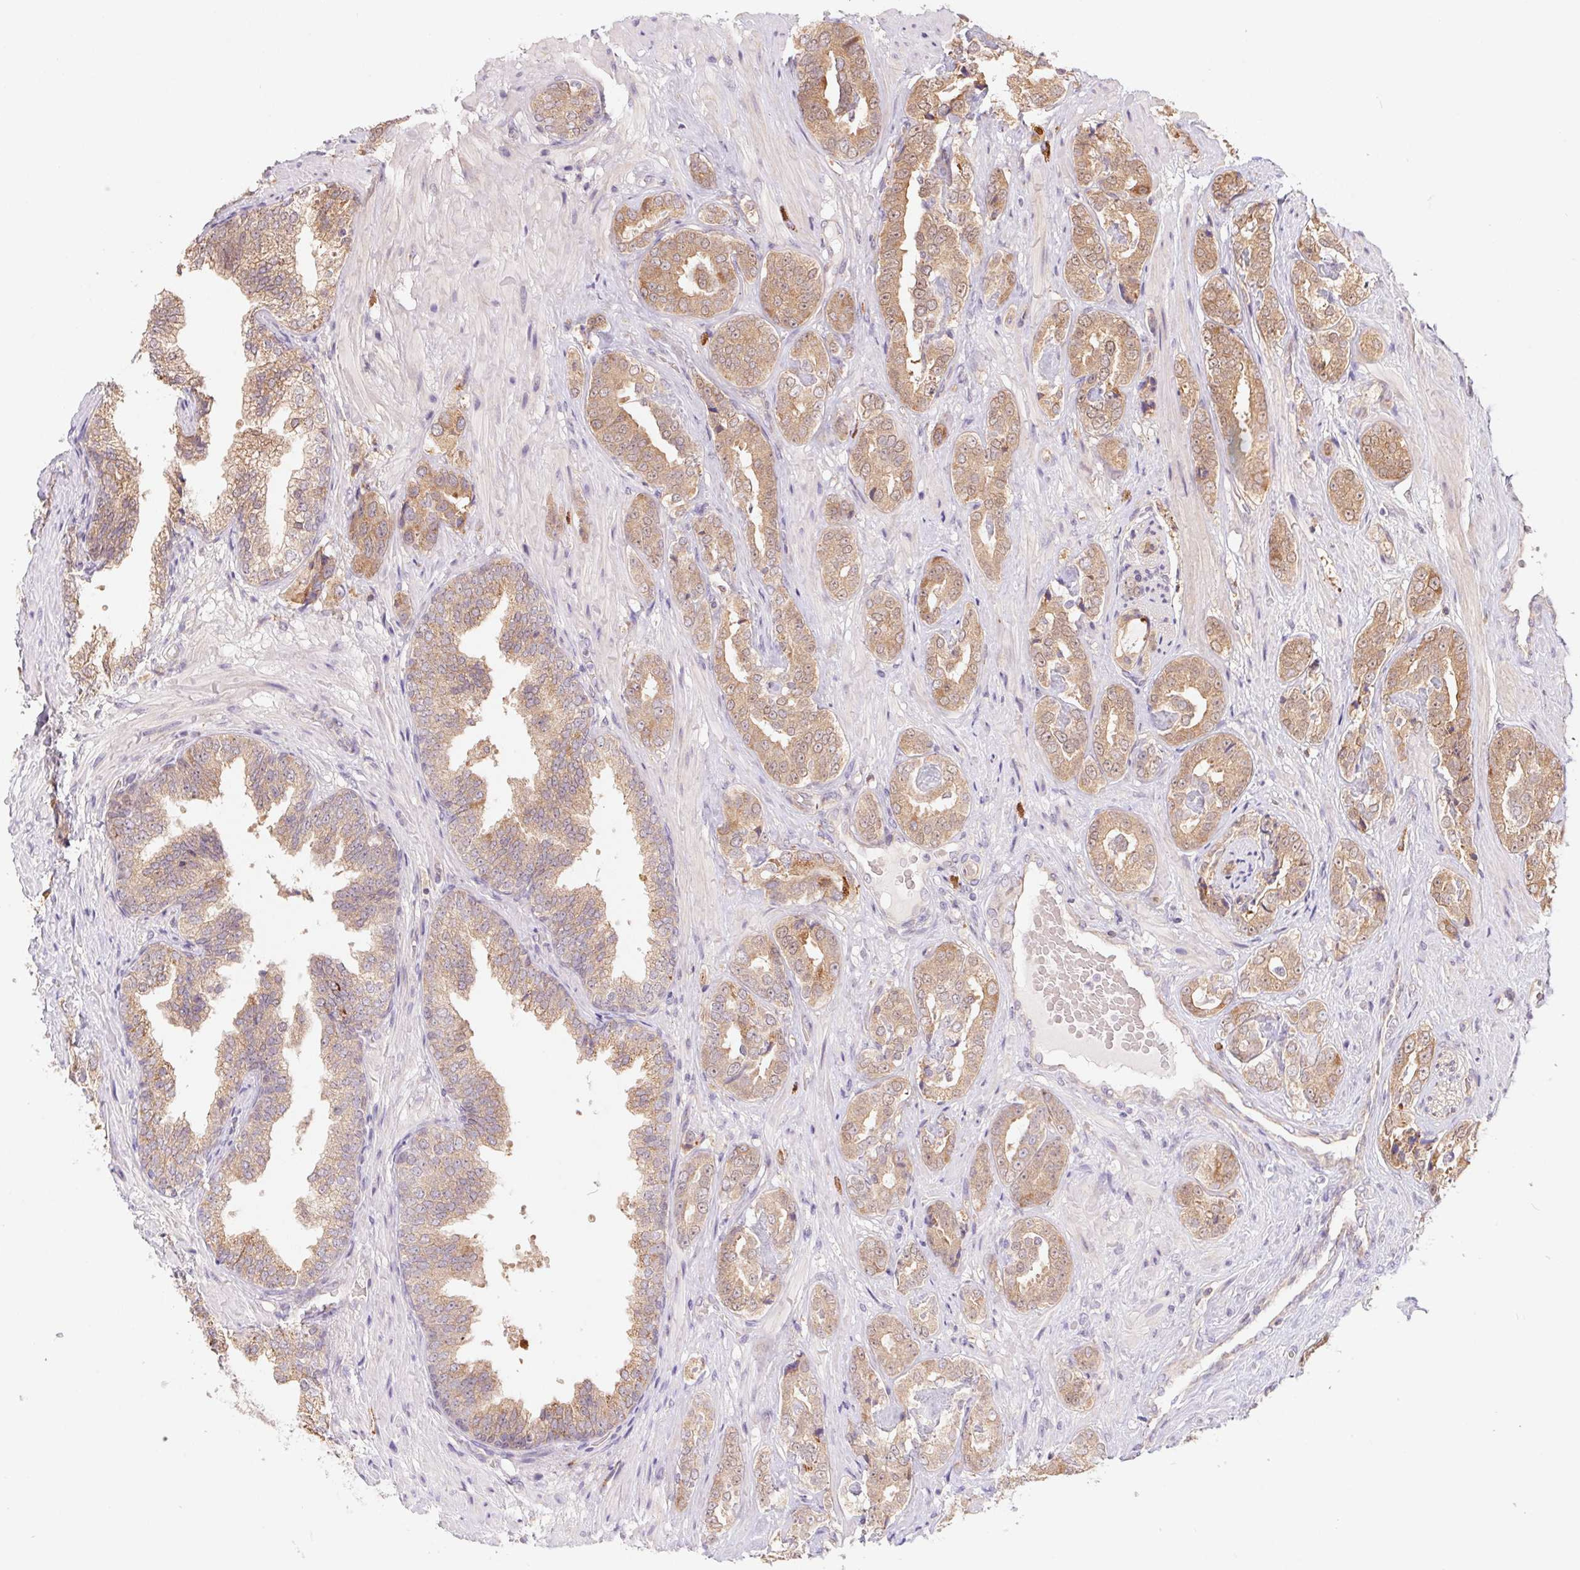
{"staining": {"intensity": "moderate", "quantity": ">75%", "location": "cytoplasmic/membranous"}, "tissue": "prostate cancer", "cell_type": "Tumor cells", "image_type": "cancer", "snomed": [{"axis": "morphology", "description": "Adenocarcinoma, High grade"}, {"axis": "topography", "description": "Prostate"}], "caption": "This micrograph demonstrates IHC staining of human prostate high-grade adenocarcinoma, with medium moderate cytoplasmic/membranous positivity in about >75% of tumor cells.", "gene": "RRM1", "patient": {"sex": "male", "age": 71}}